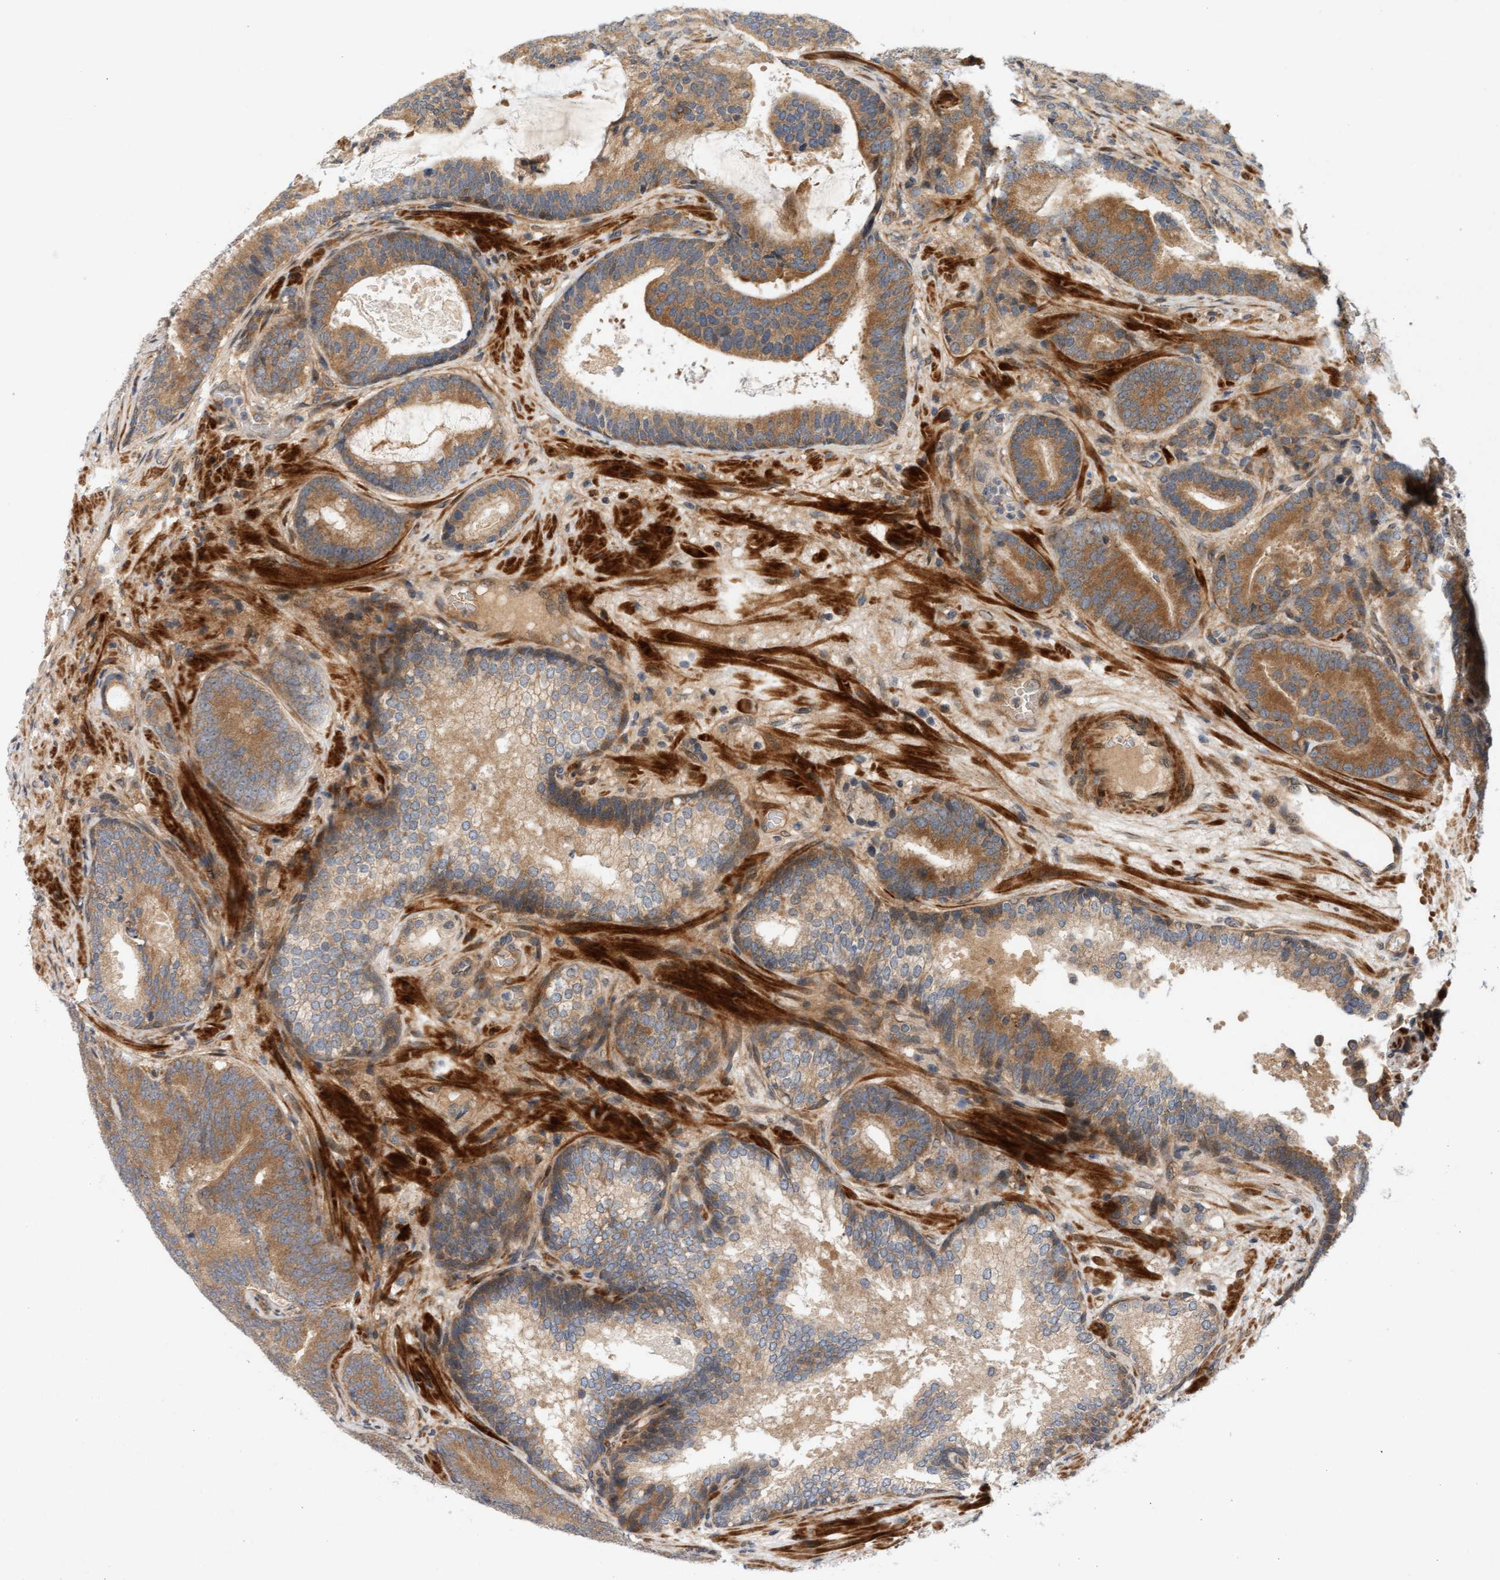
{"staining": {"intensity": "moderate", "quantity": ">75%", "location": "cytoplasmic/membranous"}, "tissue": "prostate cancer", "cell_type": "Tumor cells", "image_type": "cancer", "snomed": [{"axis": "morphology", "description": "Adenocarcinoma, High grade"}, {"axis": "topography", "description": "Prostate"}], "caption": "Immunohistochemical staining of human prostate cancer demonstrates medium levels of moderate cytoplasmic/membranous protein expression in about >75% of tumor cells.", "gene": "BAHCC1", "patient": {"sex": "male", "age": 55}}